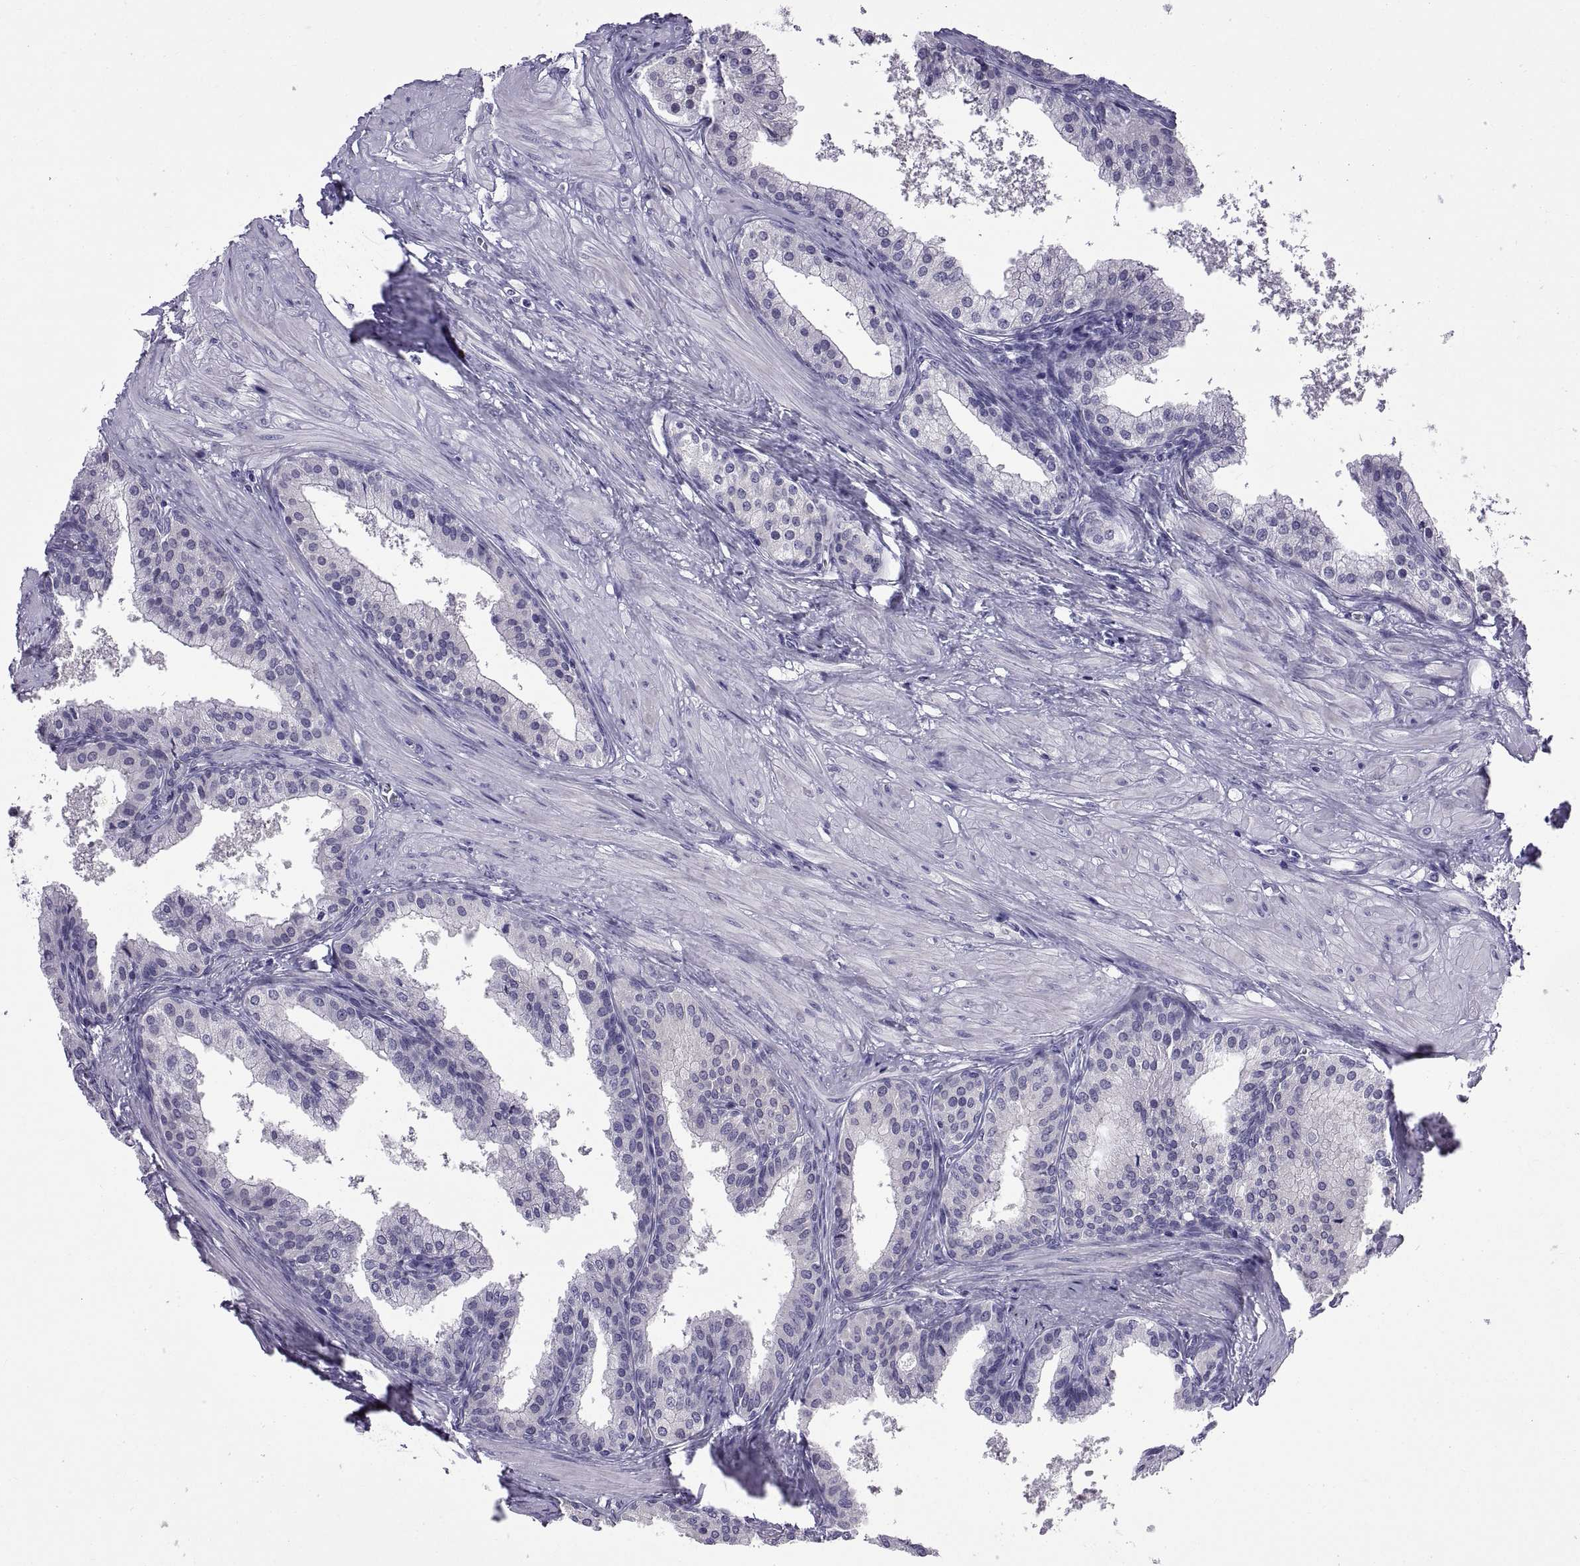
{"staining": {"intensity": "negative", "quantity": "none", "location": "none"}, "tissue": "prostate cancer", "cell_type": "Tumor cells", "image_type": "cancer", "snomed": [{"axis": "morphology", "description": "Adenocarcinoma, Low grade"}, {"axis": "topography", "description": "Prostate"}], "caption": "This is an IHC micrograph of human prostate cancer (low-grade adenocarcinoma). There is no staining in tumor cells.", "gene": "SPDYE1", "patient": {"sex": "male", "age": 56}}